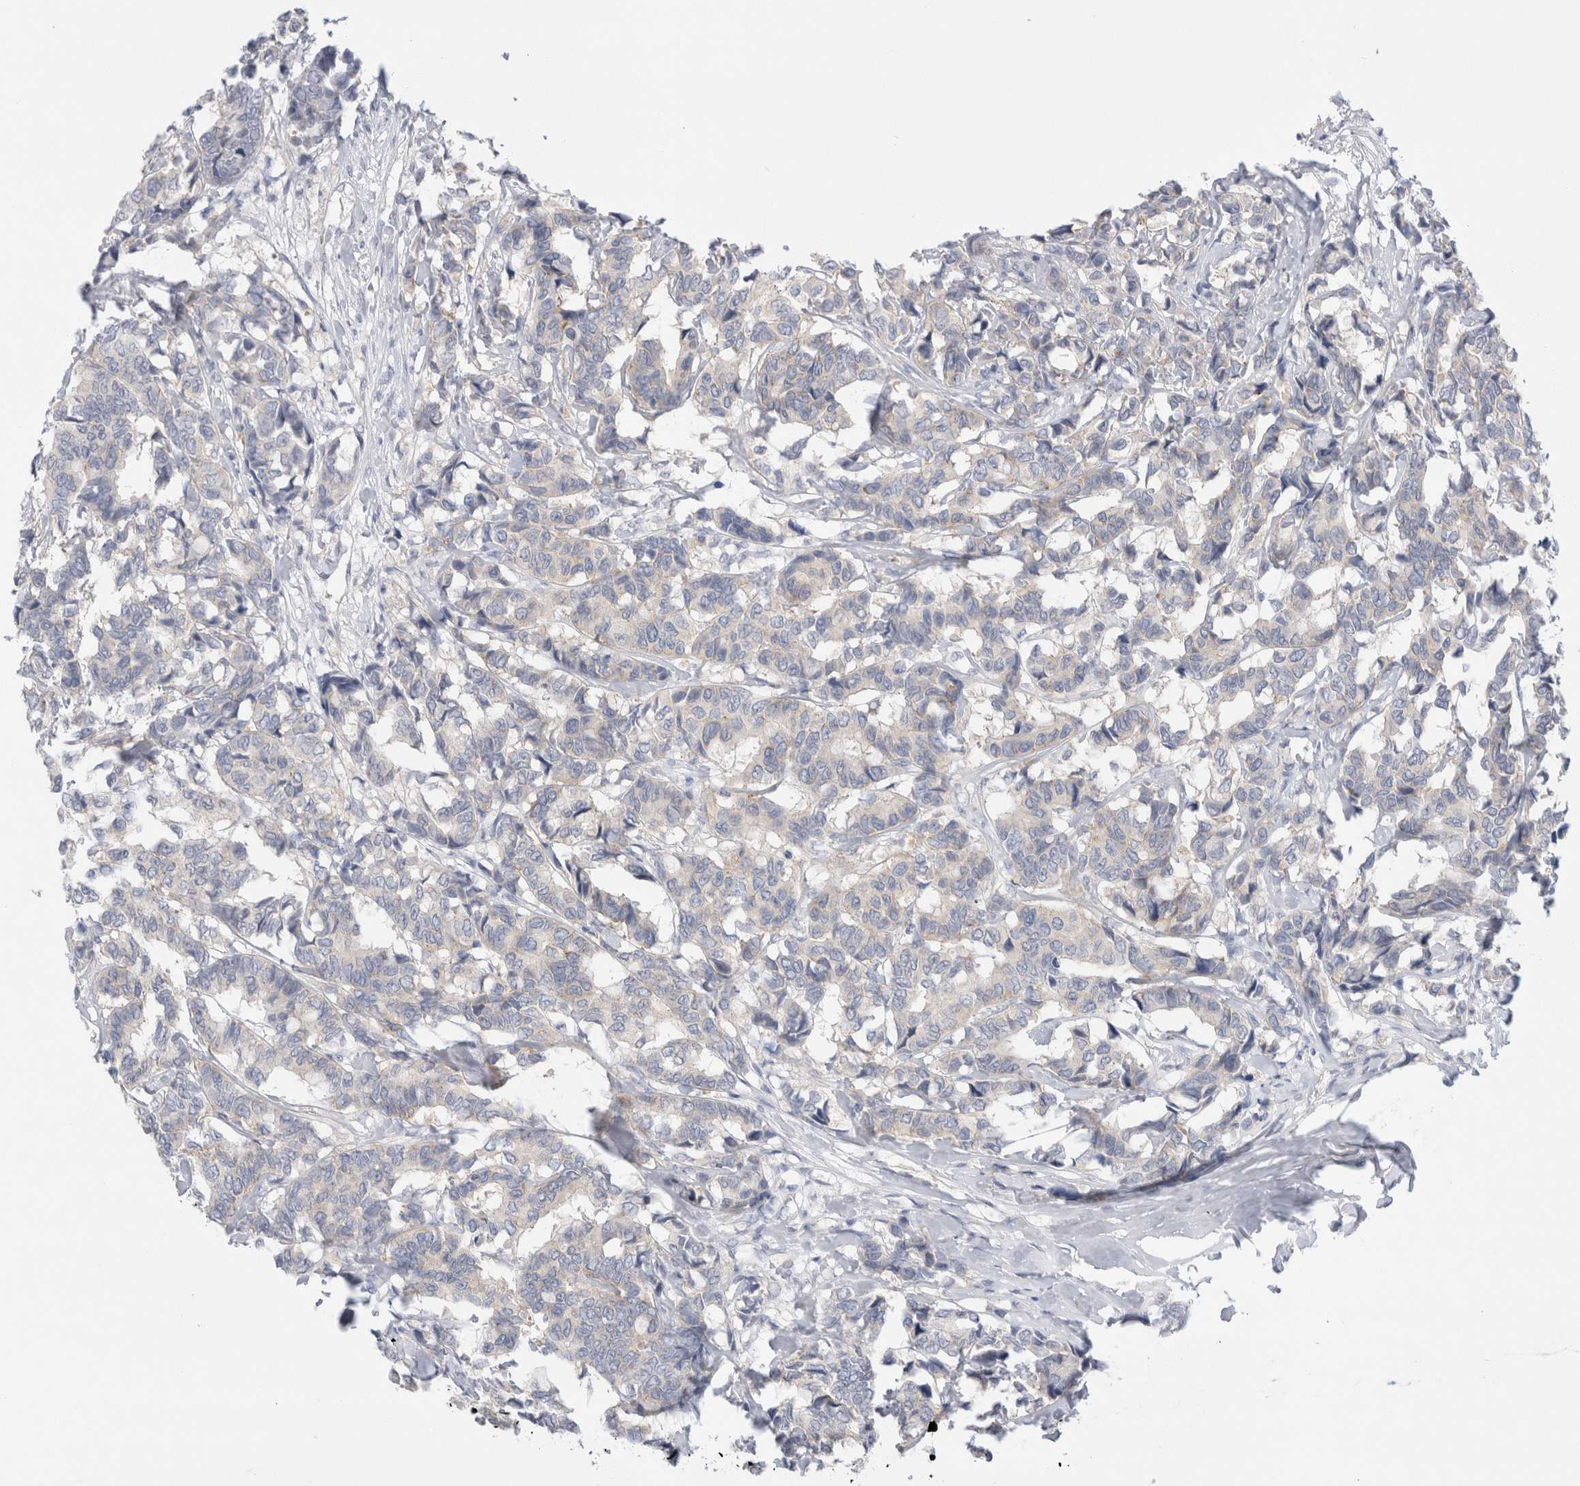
{"staining": {"intensity": "negative", "quantity": "none", "location": "none"}, "tissue": "breast cancer", "cell_type": "Tumor cells", "image_type": "cancer", "snomed": [{"axis": "morphology", "description": "Duct carcinoma"}, {"axis": "topography", "description": "Breast"}], "caption": "The image displays no staining of tumor cells in breast cancer.", "gene": "WIPF2", "patient": {"sex": "female", "age": 87}}